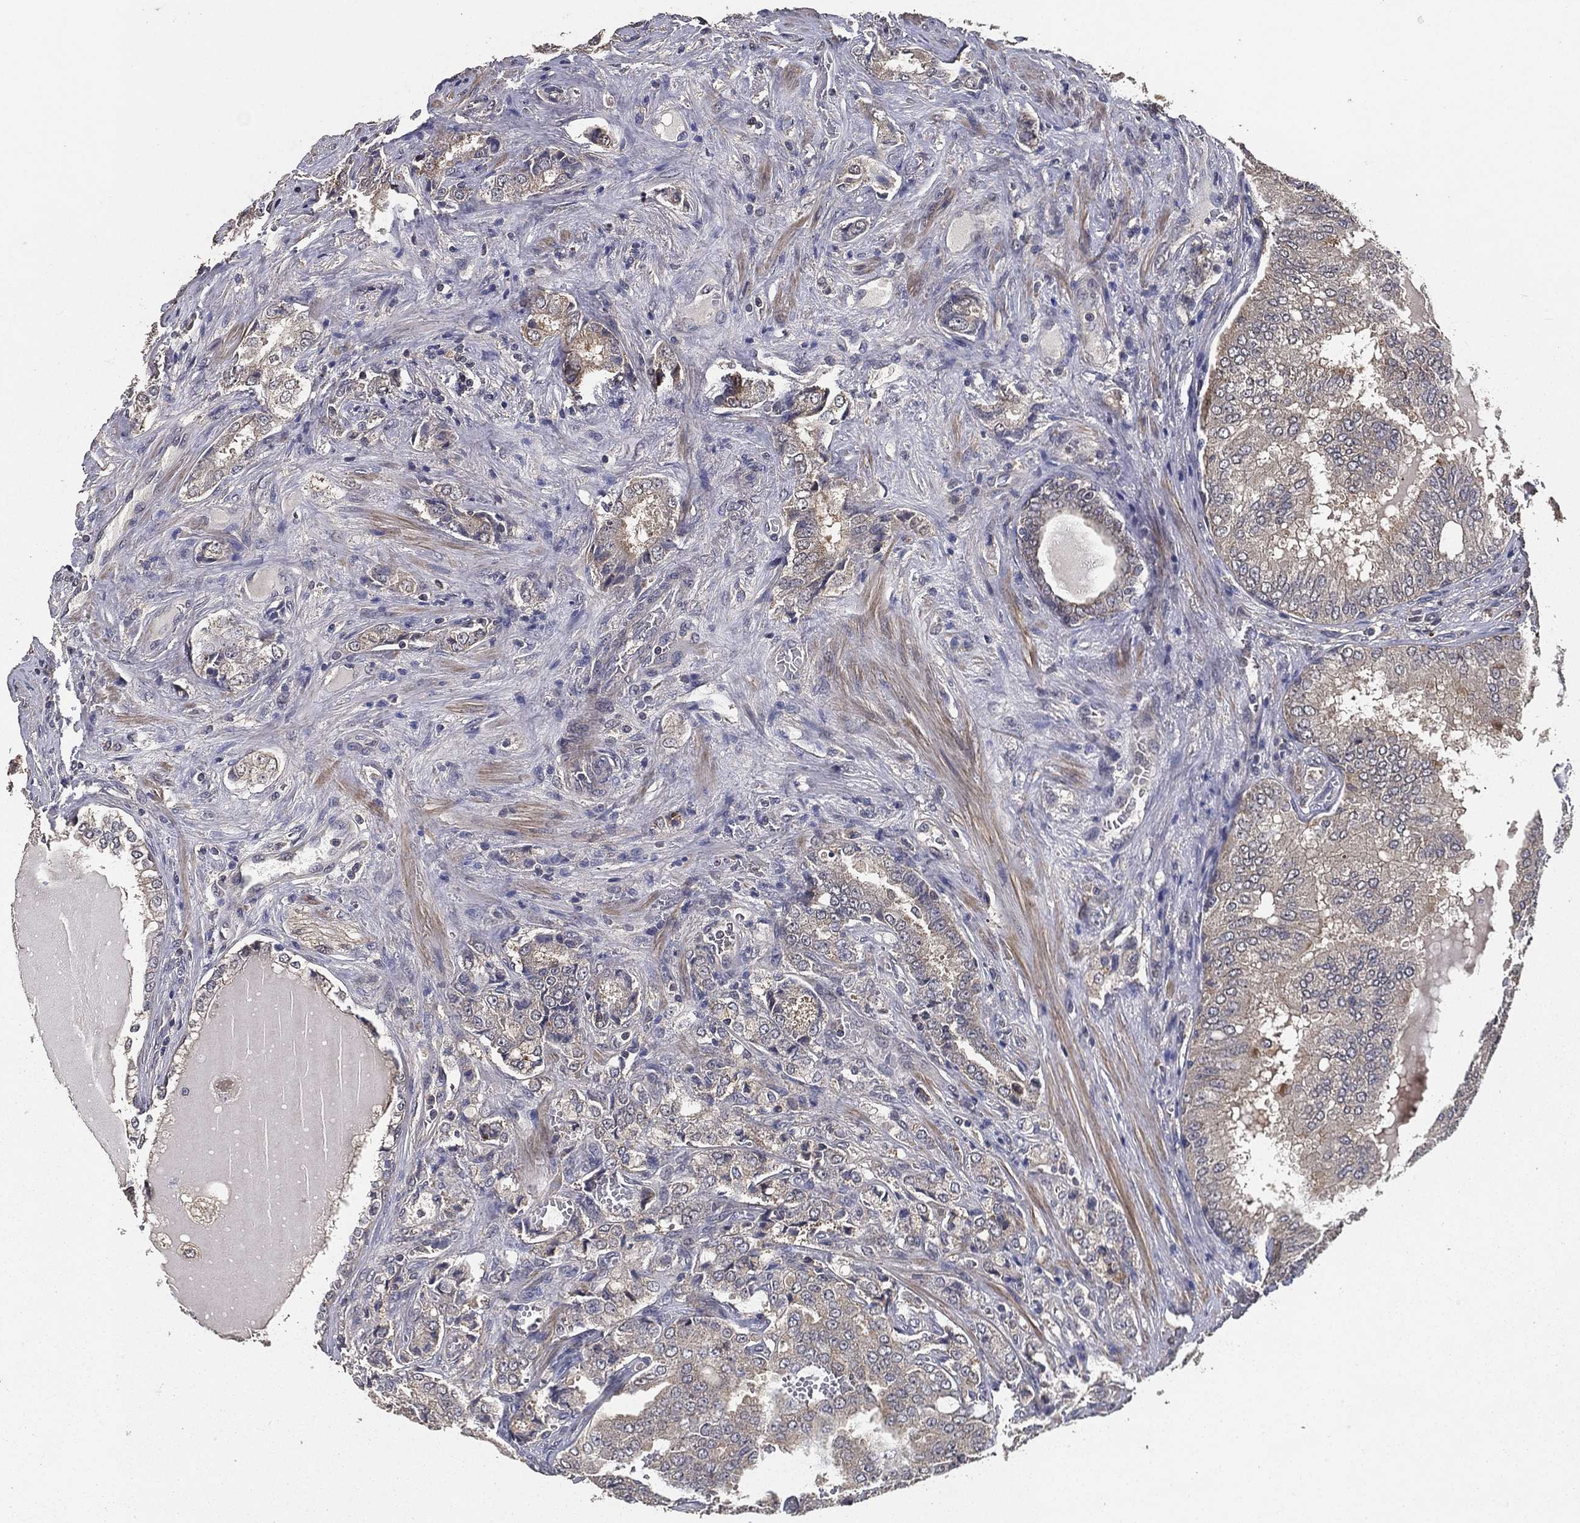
{"staining": {"intensity": "negative", "quantity": "none", "location": "none"}, "tissue": "prostate cancer", "cell_type": "Tumor cells", "image_type": "cancer", "snomed": [{"axis": "morphology", "description": "Adenocarcinoma, NOS"}, {"axis": "topography", "description": "Prostate"}], "caption": "Immunohistochemistry image of neoplastic tissue: prostate adenocarcinoma stained with DAB (3,3'-diaminobenzidine) demonstrates no significant protein staining in tumor cells.", "gene": "PCNT", "patient": {"sex": "male", "age": 65}}